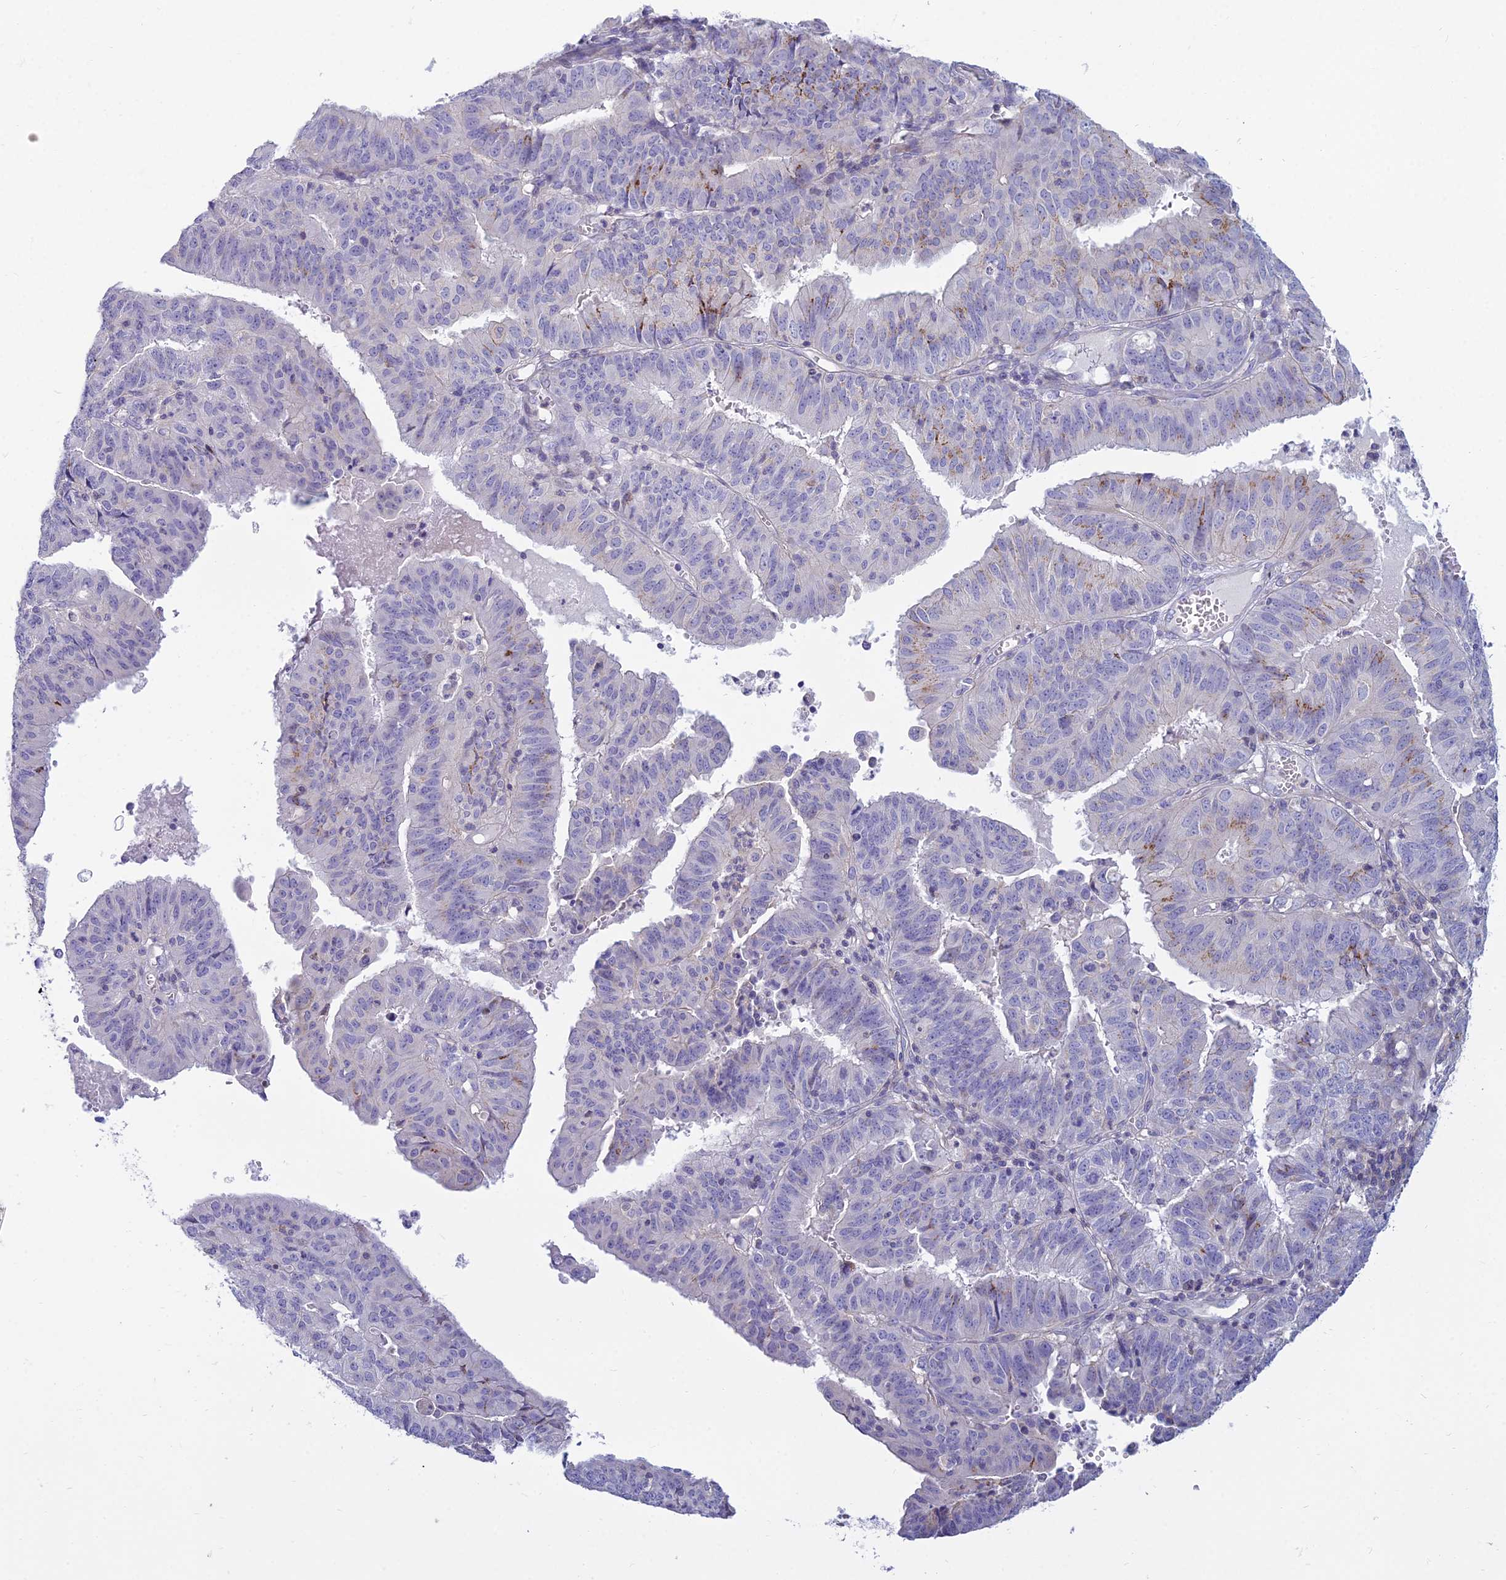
{"staining": {"intensity": "negative", "quantity": "none", "location": "none"}, "tissue": "endometrial cancer", "cell_type": "Tumor cells", "image_type": "cancer", "snomed": [{"axis": "morphology", "description": "Adenocarcinoma, NOS"}, {"axis": "topography", "description": "Endometrium"}], "caption": "The histopathology image reveals no staining of tumor cells in endometrial adenocarcinoma.", "gene": "SMIM24", "patient": {"sex": "female", "age": 56}}